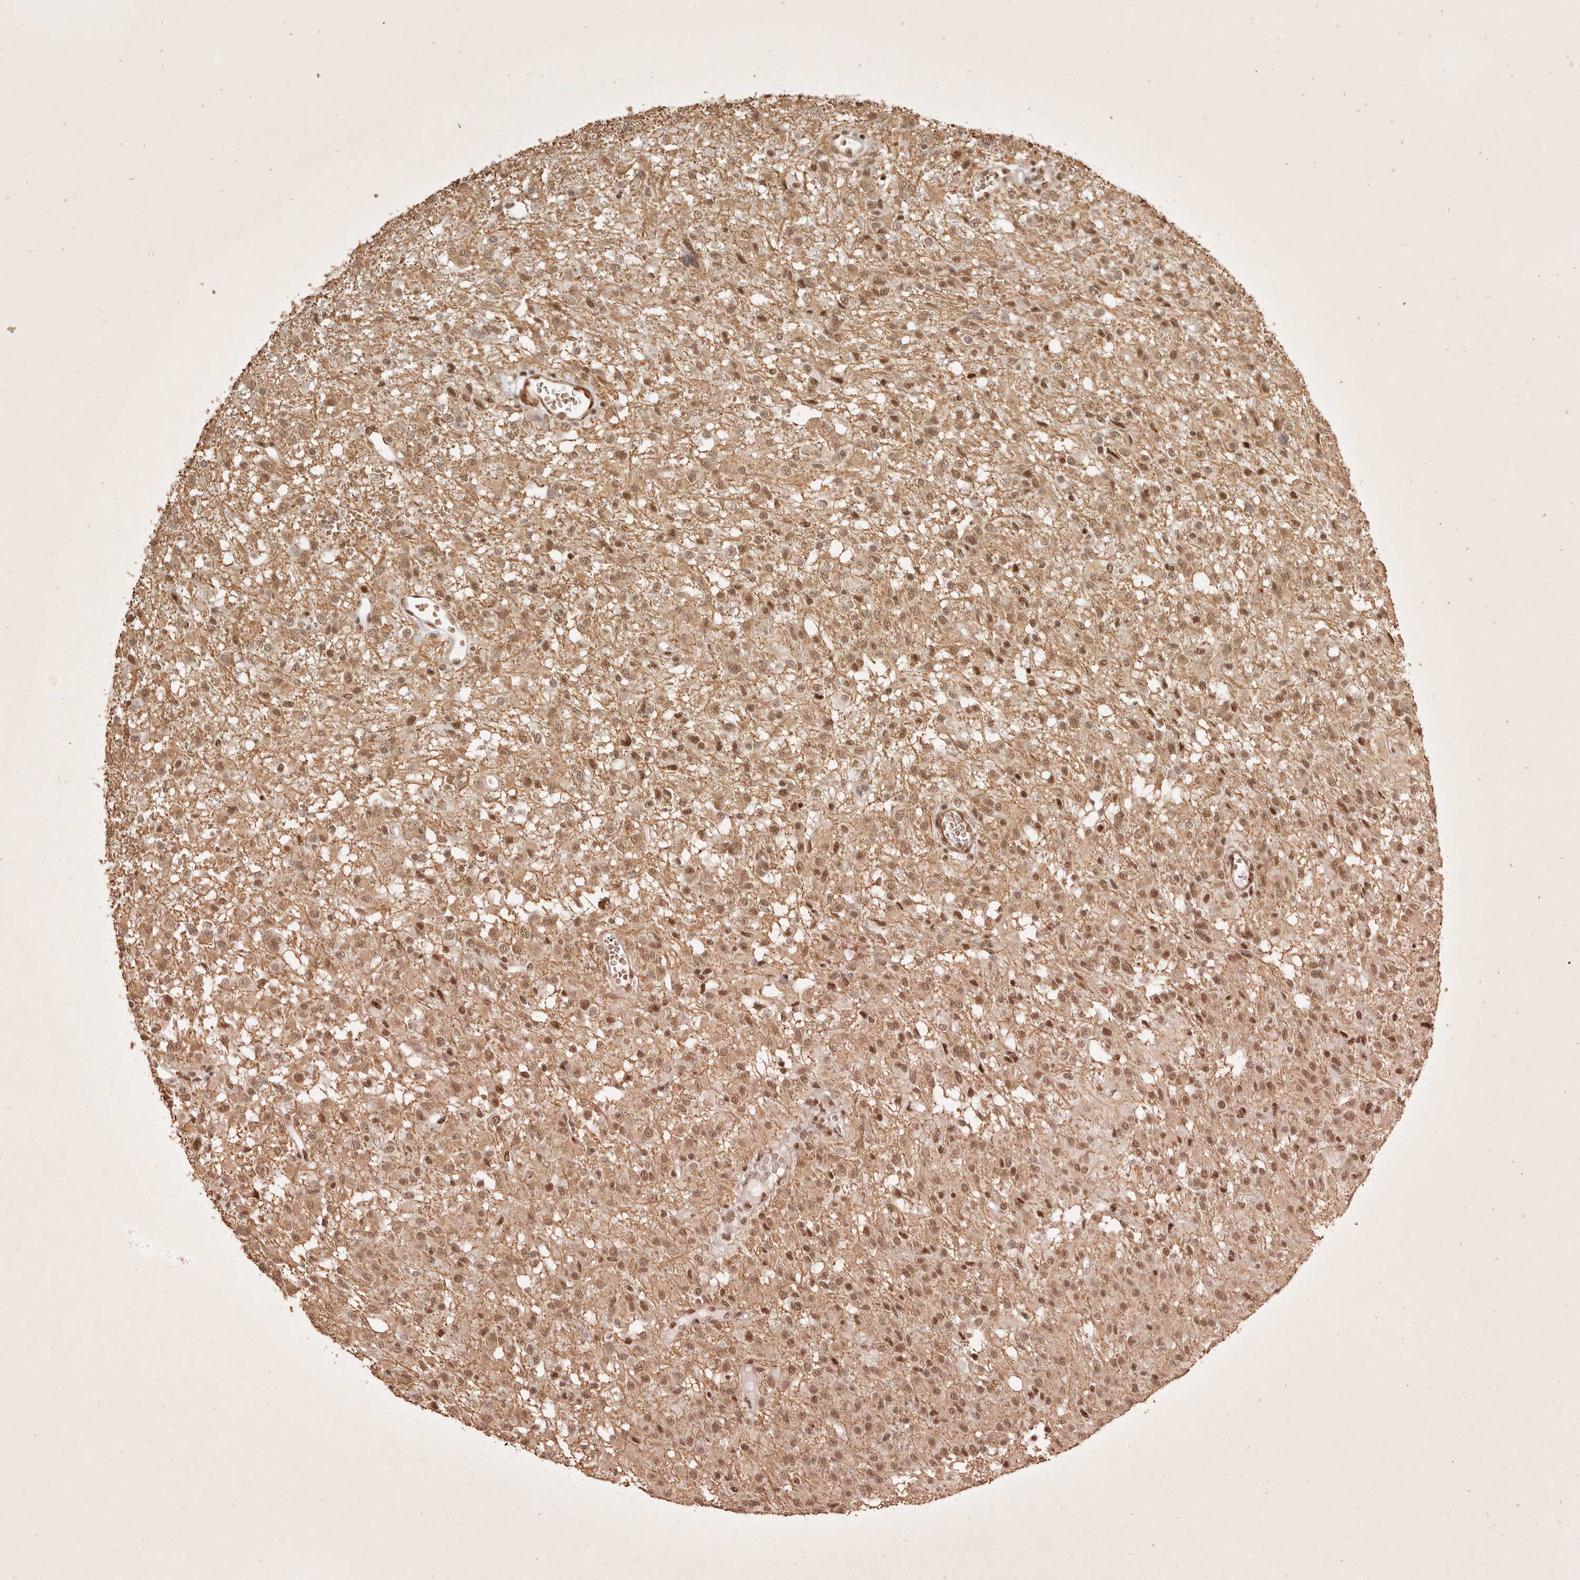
{"staining": {"intensity": "moderate", "quantity": ">75%", "location": "nuclear"}, "tissue": "glioma", "cell_type": "Tumor cells", "image_type": "cancer", "snomed": [{"axis": "morphology", "description": "Glioma, malignant, High grade"}, {"axis": "topography", "description": "Brain"}], "caption": "Moderate nuclear protein positivity is present in about >75% of tumor cells in malignant high-grade glioma.", "gene": "GABPA", "patient": {"sex": "female", "age": 59}}